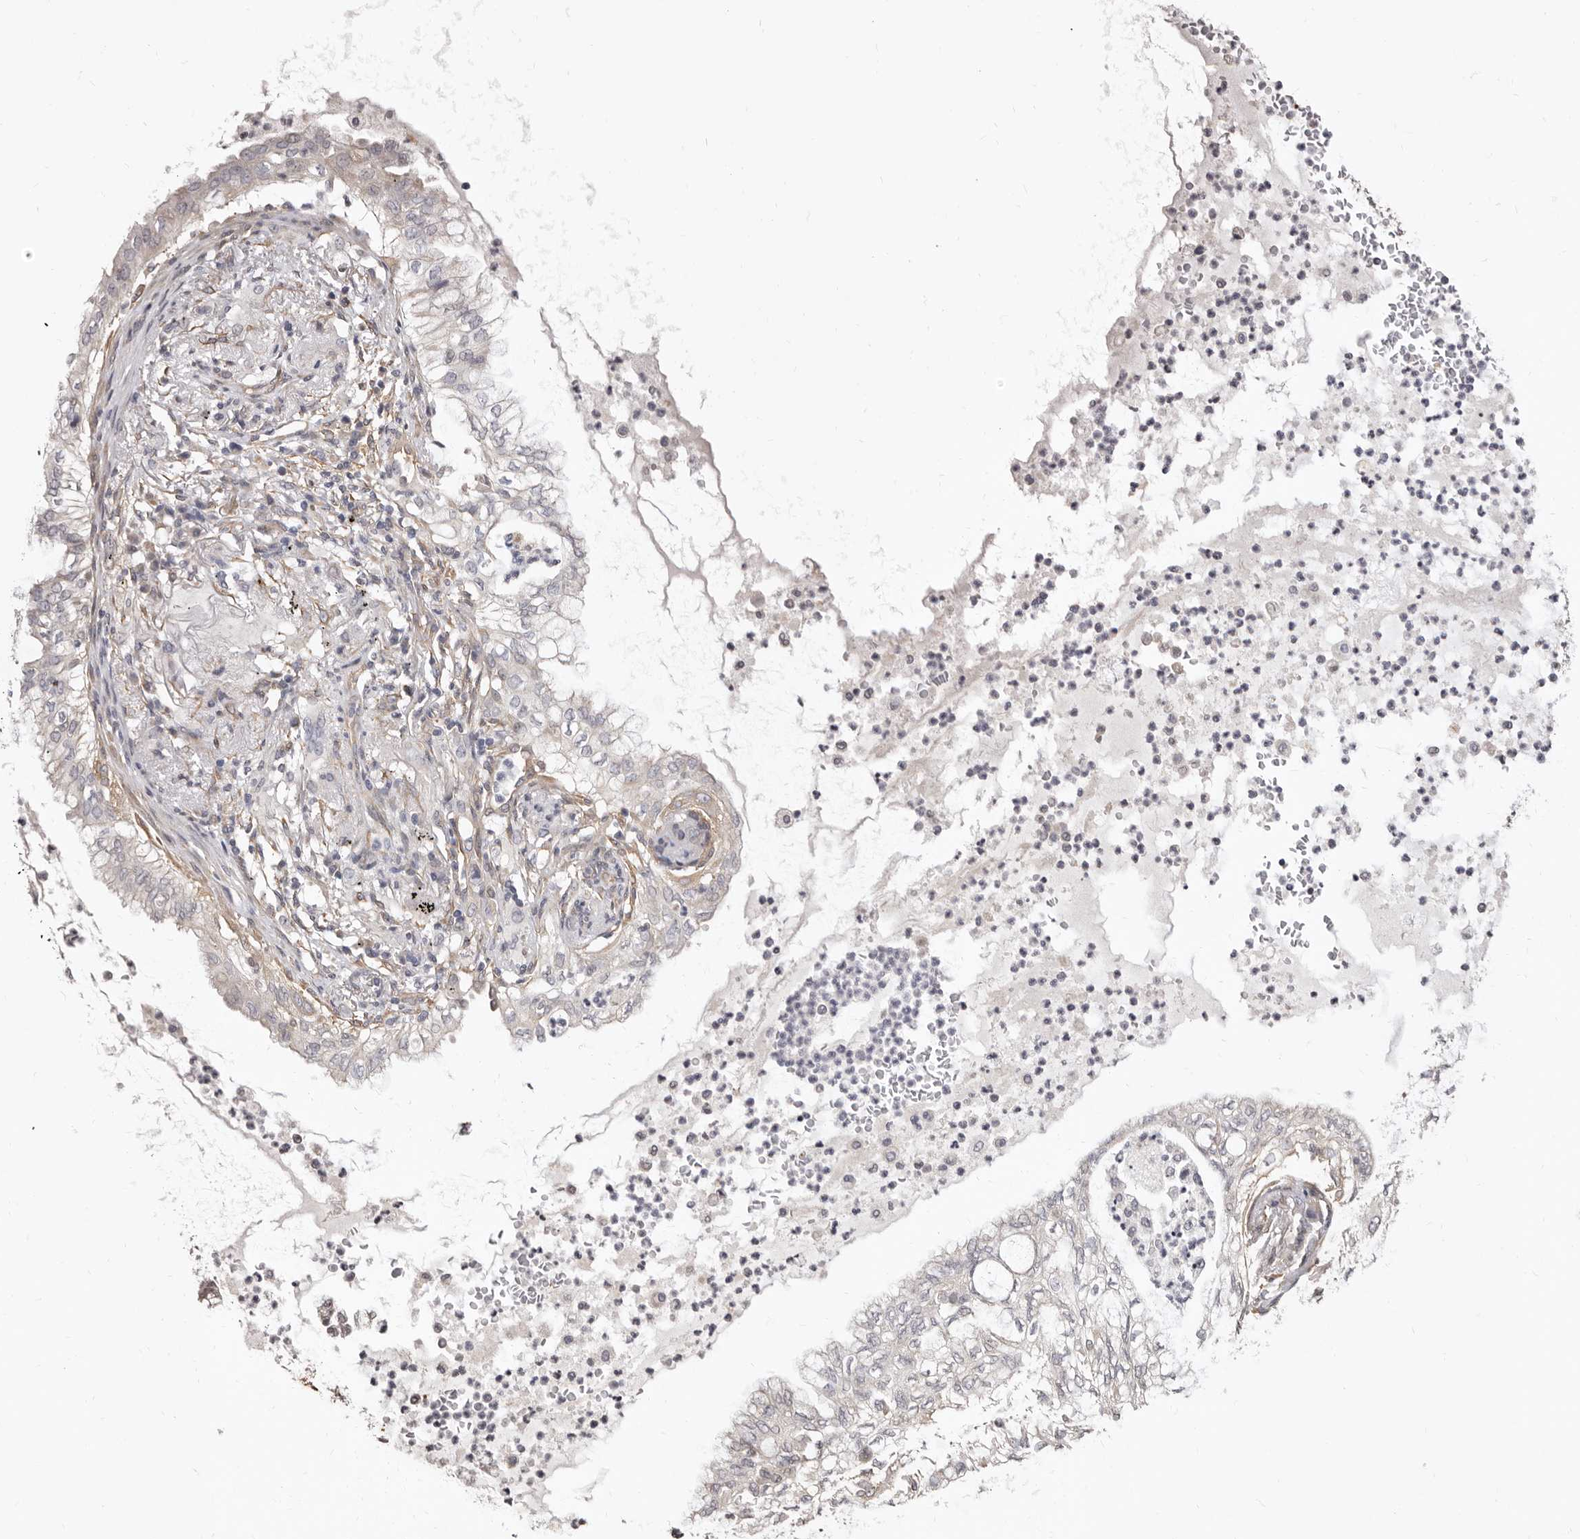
{"staining": {"intensity": "negative", "quantity": "none", "location": "none"}, "tissue": "lung cancer", "cell_type": "Tumor cells", "image_type": "cancer", "snomed": [{"axis": "morphology", "description": "Adenocarcinoma, NOS"}, {"axis": "topography", "description": "Lung"}], "caption": "The IHC micrograph has no significant staining in tumor cells of lung adenocarcinoma tissue. The staining was performed using DAB to visualize the protein expression in brown, while the nuclei were stained in blue with hematoxylin (Magnification: 20x).", "gene": "KHDRBS2", "patient": {"sex": "female", "age": 70}}